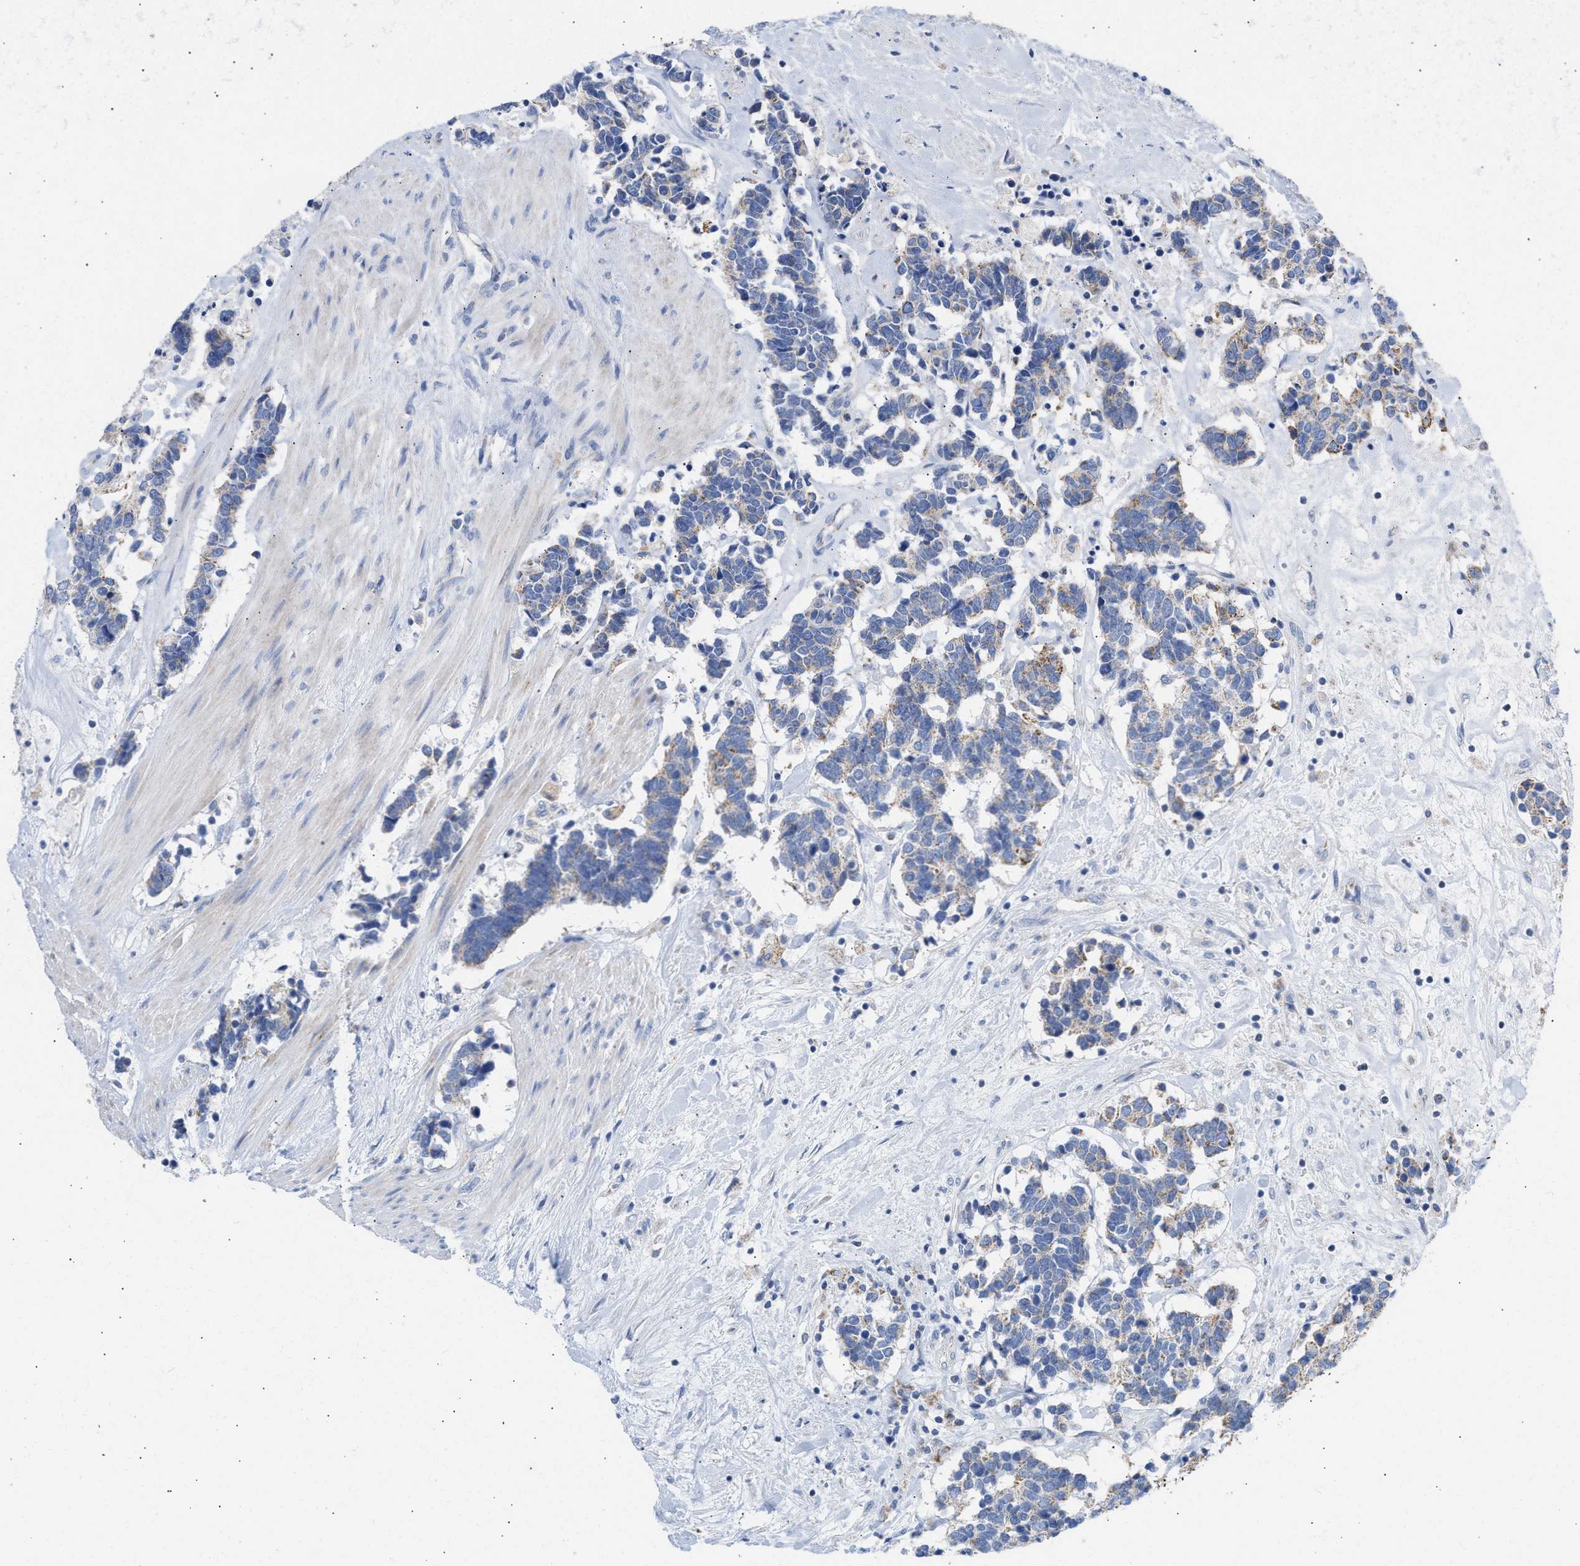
{"staining": {"intensity": "weak", "quantity": "<25%", "location": "cytoplasmic/membranous"}, "tissue": "carcinoid", "cell_type": "Tumor cells", "image_type": "cancer", "snomed": [{"axis": "morphology", "description": "Carcinoma, NOS"}, {"axis": "morphology", "description": "Carcinoid, malignant, NOS"}, {"axis": "topography", "description": "Urinary bladder"}], "caption": "Immunohistochemical staining of human carcinoma demonstrates no significant expression in tumor cells.", "gene": "ACOT13", "patient": {"sex": "male", "age": 57}}